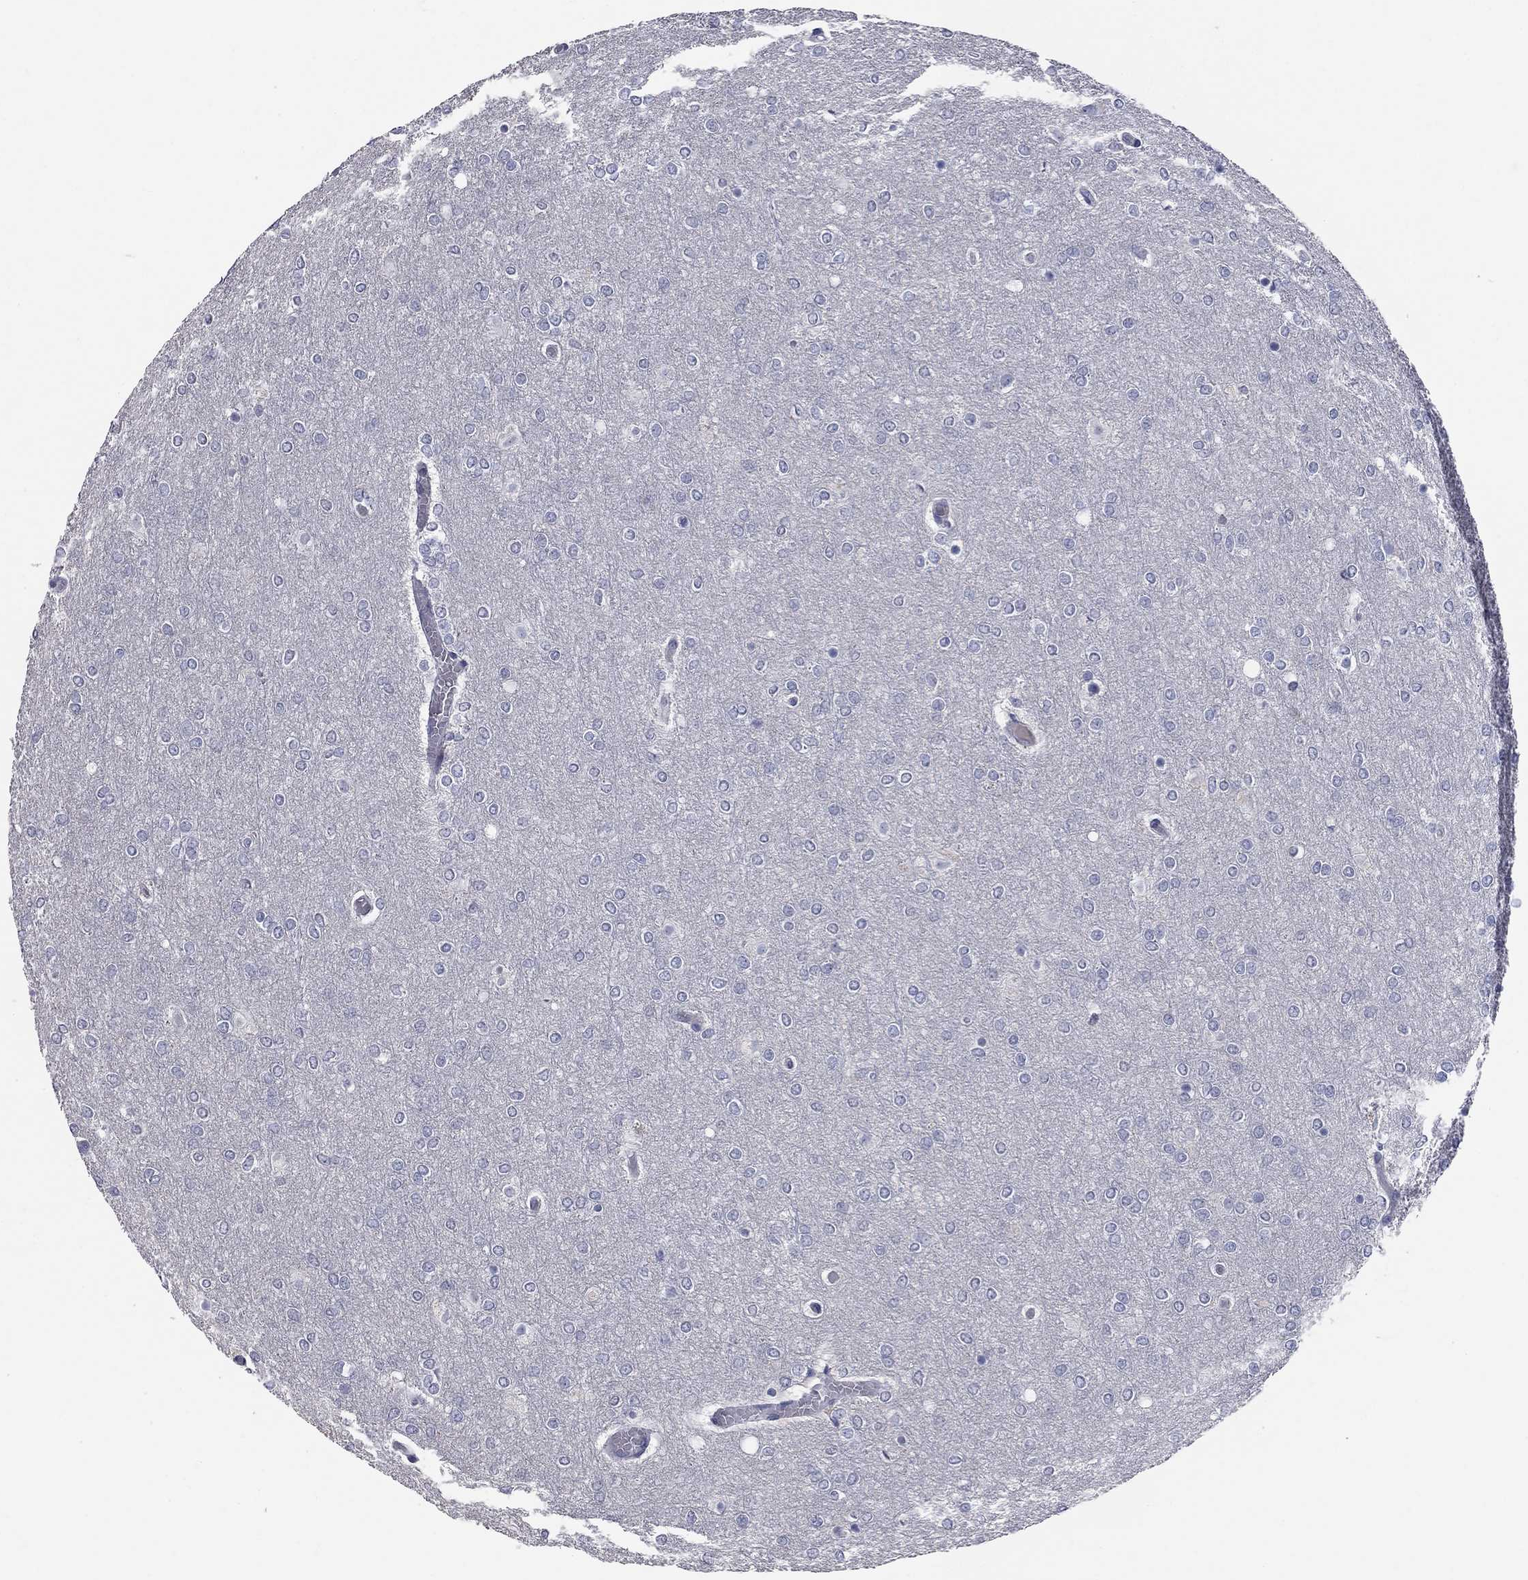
{"staining": {"intensity": "negative", "quantity": "none", "location": "none"}, "tissue": "glioma", "cell_type": "Tumor cells", "image_type": "cancer", "snomed": [{"axis": "morphology", "description": "Glioma, malignant, High grade"}, {"axis": "topography", "description": "Brain"}], "caption": "Immunohistochemical staining of human glioma shows no significant staining in tumor cells. (DAB (3,3'-diaminobenzidine) immunohistochemistry visualized using brightfield microscopy, high magnification).", "gene": "SYT12", "patient": {"sex": "female", "age": 61}}